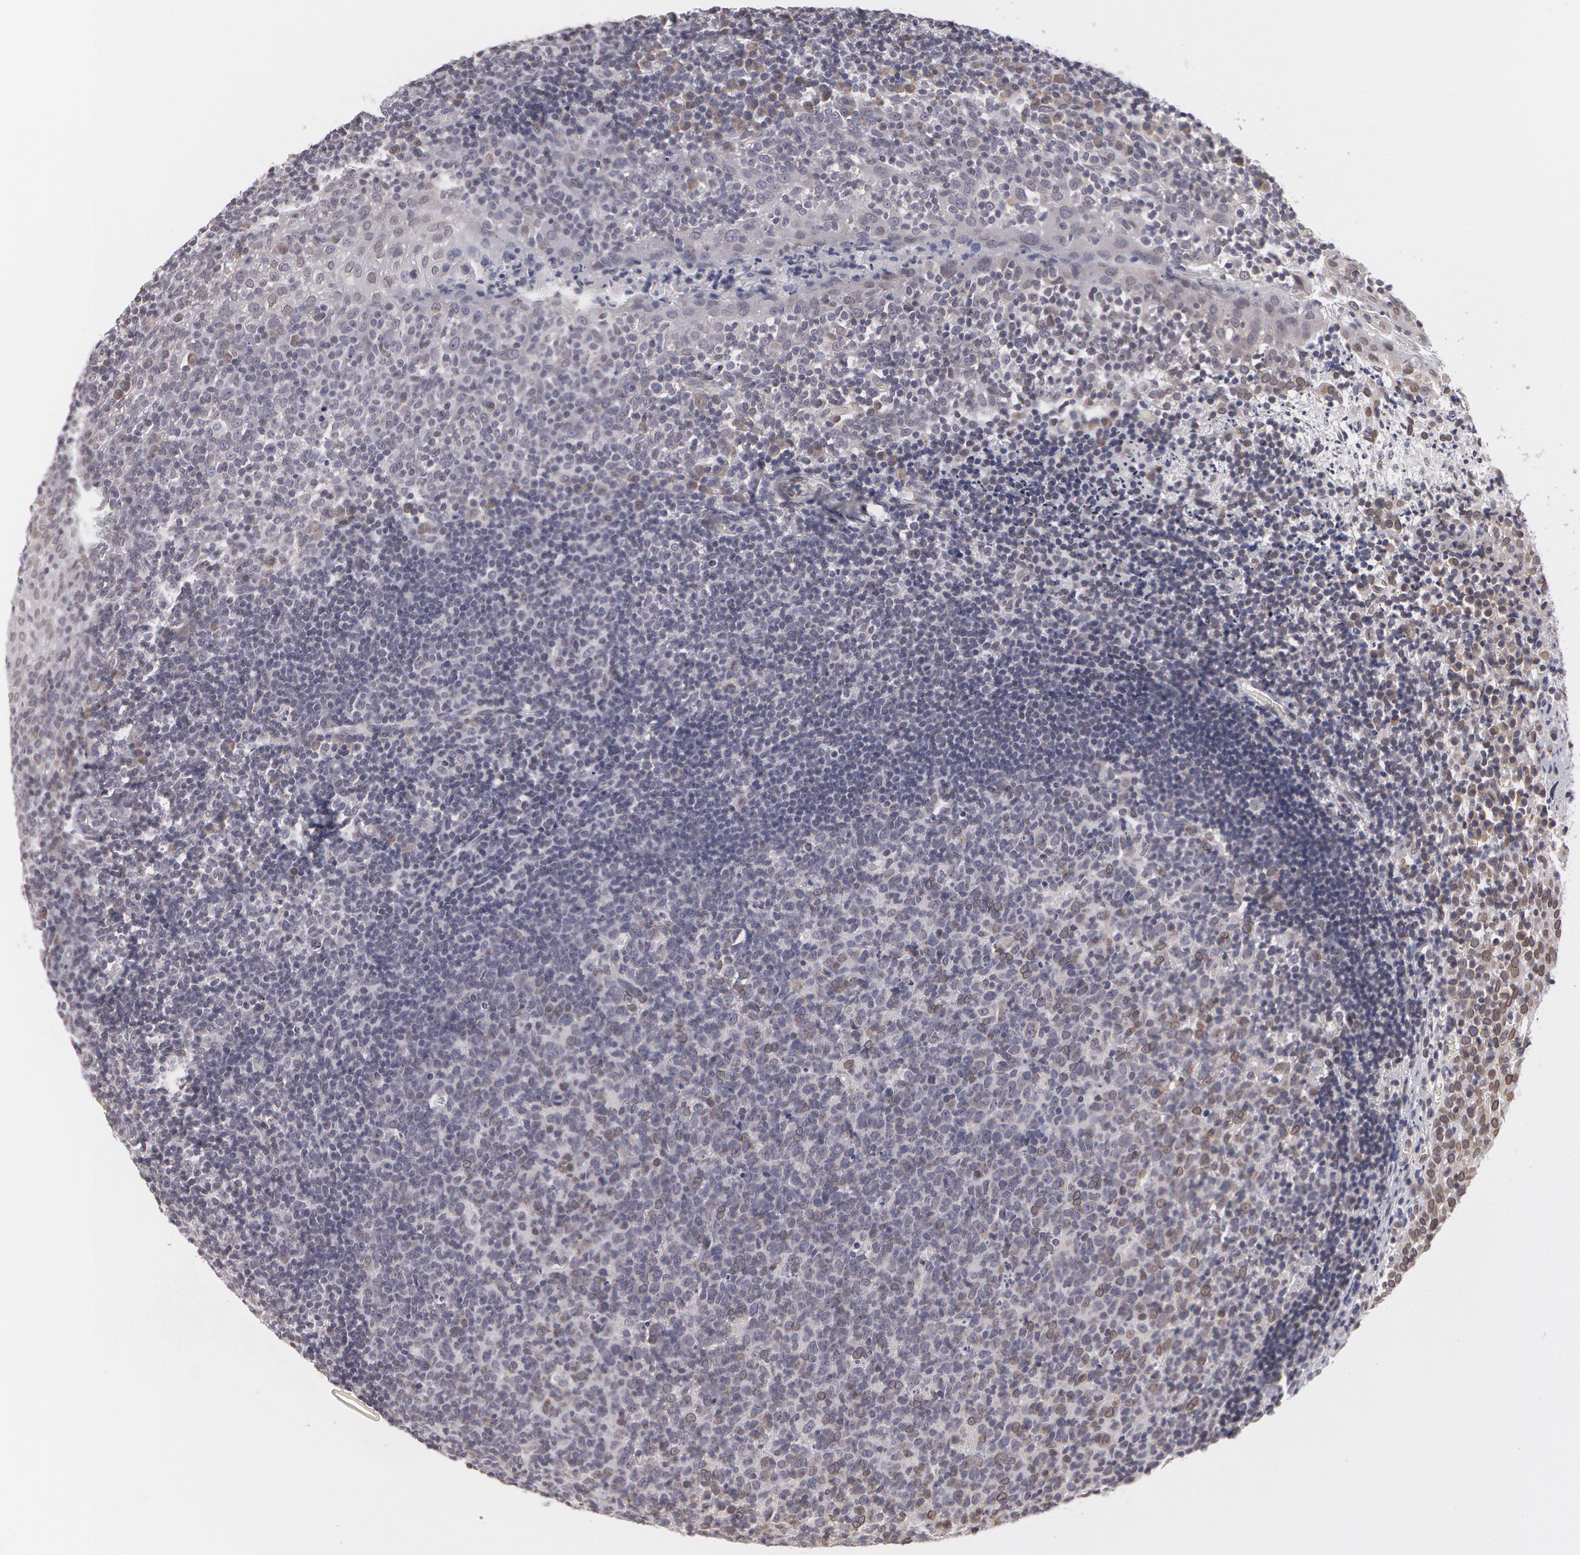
{"staining": {"intensity": "weak", "quantity": "25%-75%", "location": "nuclear"}, "tissue": "tonsil", "cell_type": "Germinal center cells", "image_type": "normal", "snomed": [{"axis": "morphology", "description": "Normal tissue, NOS"}, {"axis": "topography", "description": "Tonsil"}], "caption": "Immunohistochemistry of normal human tonsil reveals low levels of weak nuclear expression in approximately 25%-75% of germinal center cells. (brown staining indicates protein expression, while blue staining denotes nuclei).", "gene": "EMD", "patient": {"sex": "male", "age": 6}}